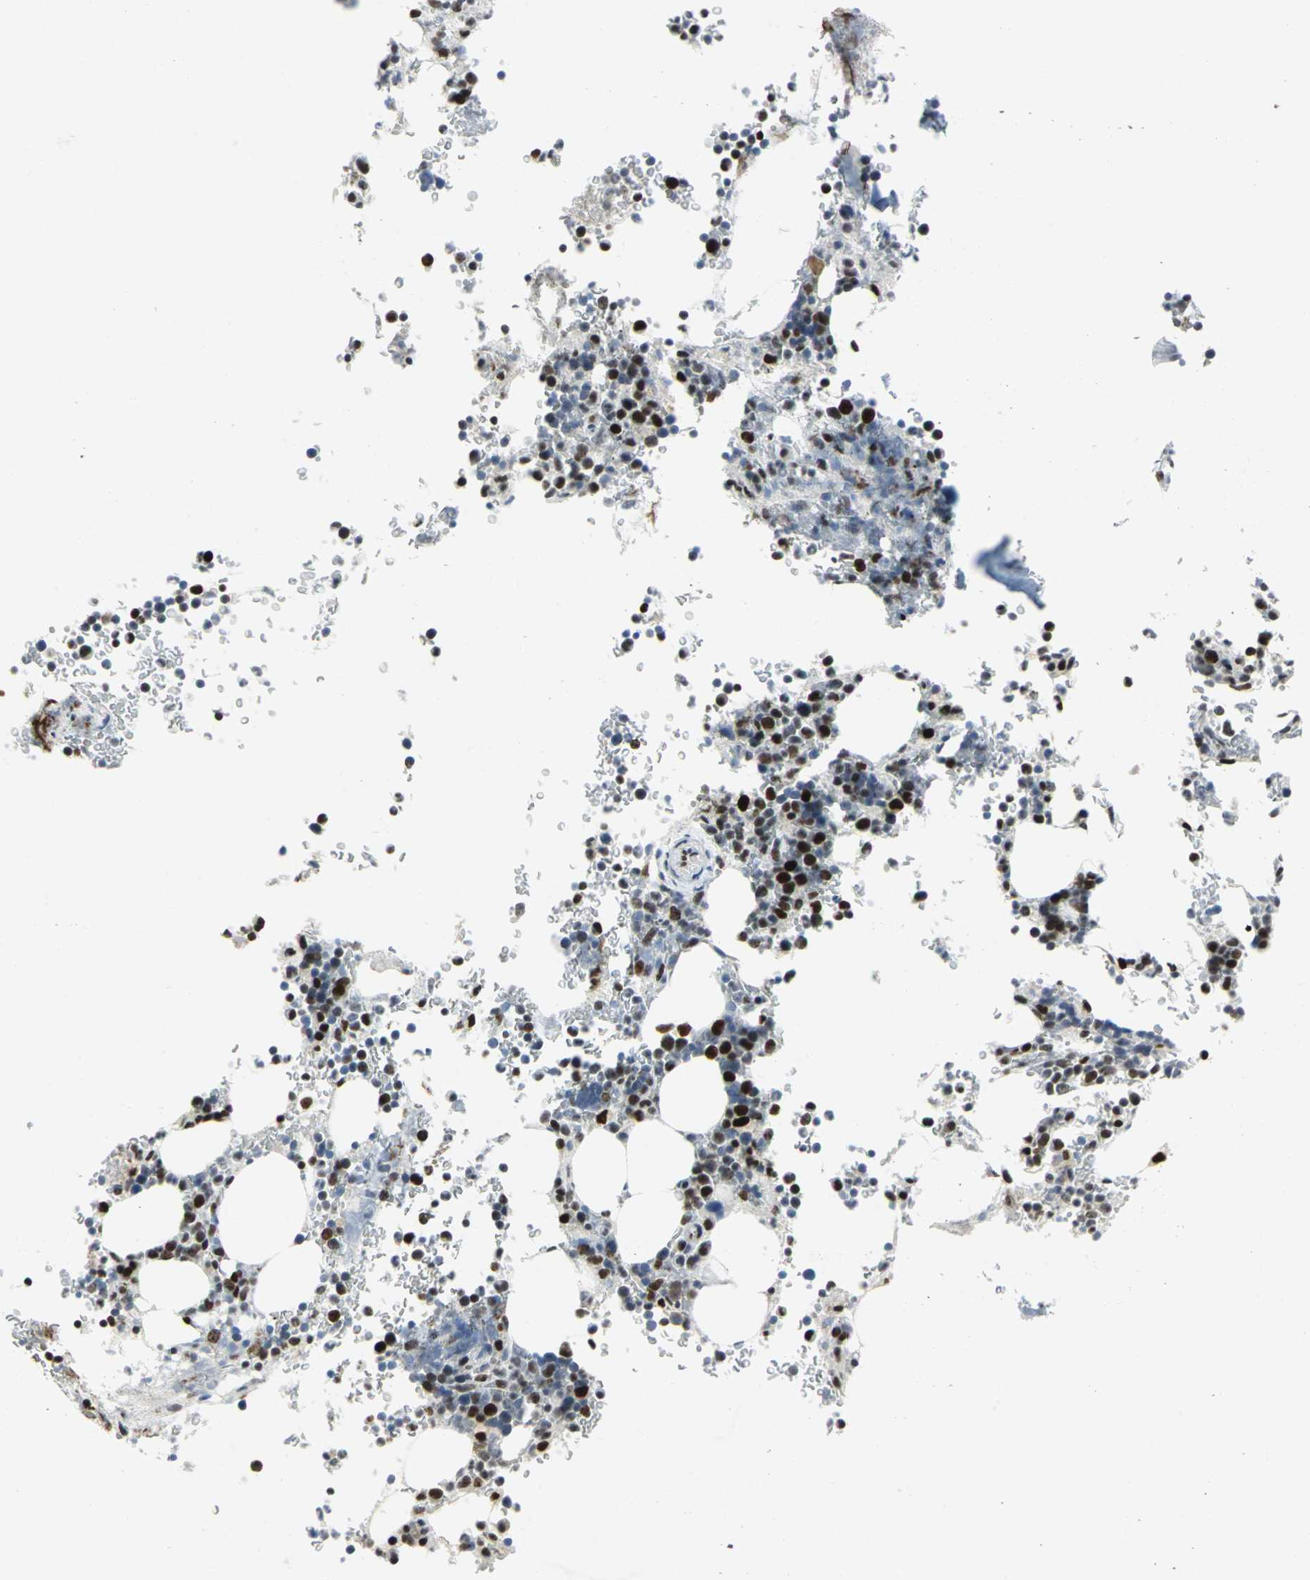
{"staining": {"intensity": "strong", "quantity": "25%-75%", "location": "nuclear"}, "tissue": "bone marrow", "cell_type": "Hematopoietic cells", "image_type": "normal", "snomed": [{"axis": "morphology", "description": "Normal tissue, NOS"}, {"axis": "topography", "description": "Bone marrow"}], "caption": "Benign bone marrow demonstrates strong nuclear expression in about 25%-75% of hematopoietic cells.", "gene": "RPA1", "patient": {"sex": "female", "age": 73}}